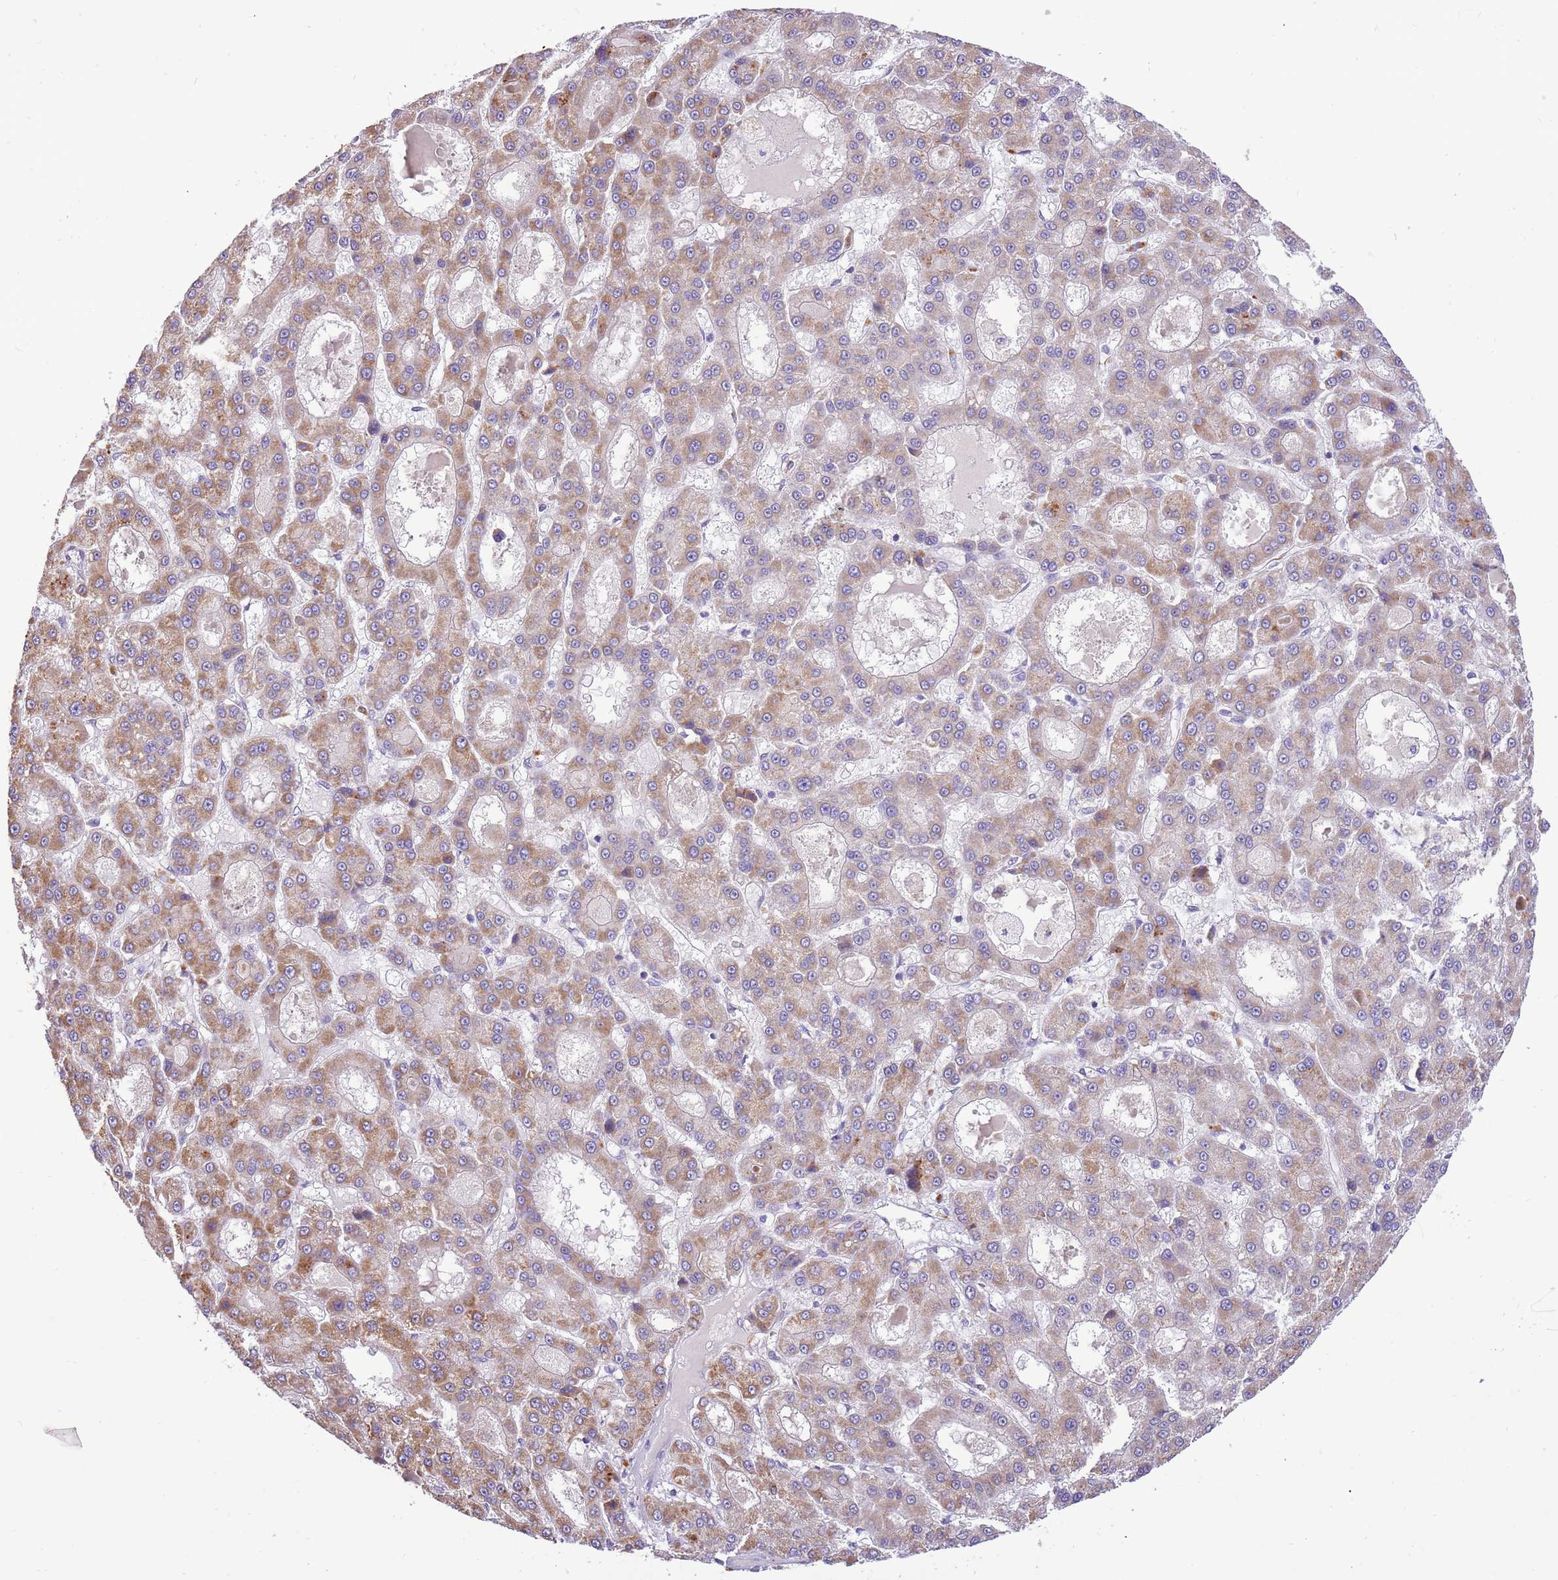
{"staining": {"intensity": "moderate", "quantity": "25%-75%", "location": "cytoplasmic/membranous"}, "tissue": "liver cancer", "cell_type": "Tumor cells", "image_type": "cancer", "snomed": [{"axis": "morphology", "description": "Carcinoma, Hepatocellular, NOS"}, {"axis": "topography", "description": "Liver"}], "caption": "Immunohistochemical staining of human liver hepatocellular carcinoma displays medium levels of moderate cytoplasmic/membranous staining in about 25%-75% of tumor cells.", "gene": "COX17", "patient": {"sex": "male", "age": 70}}